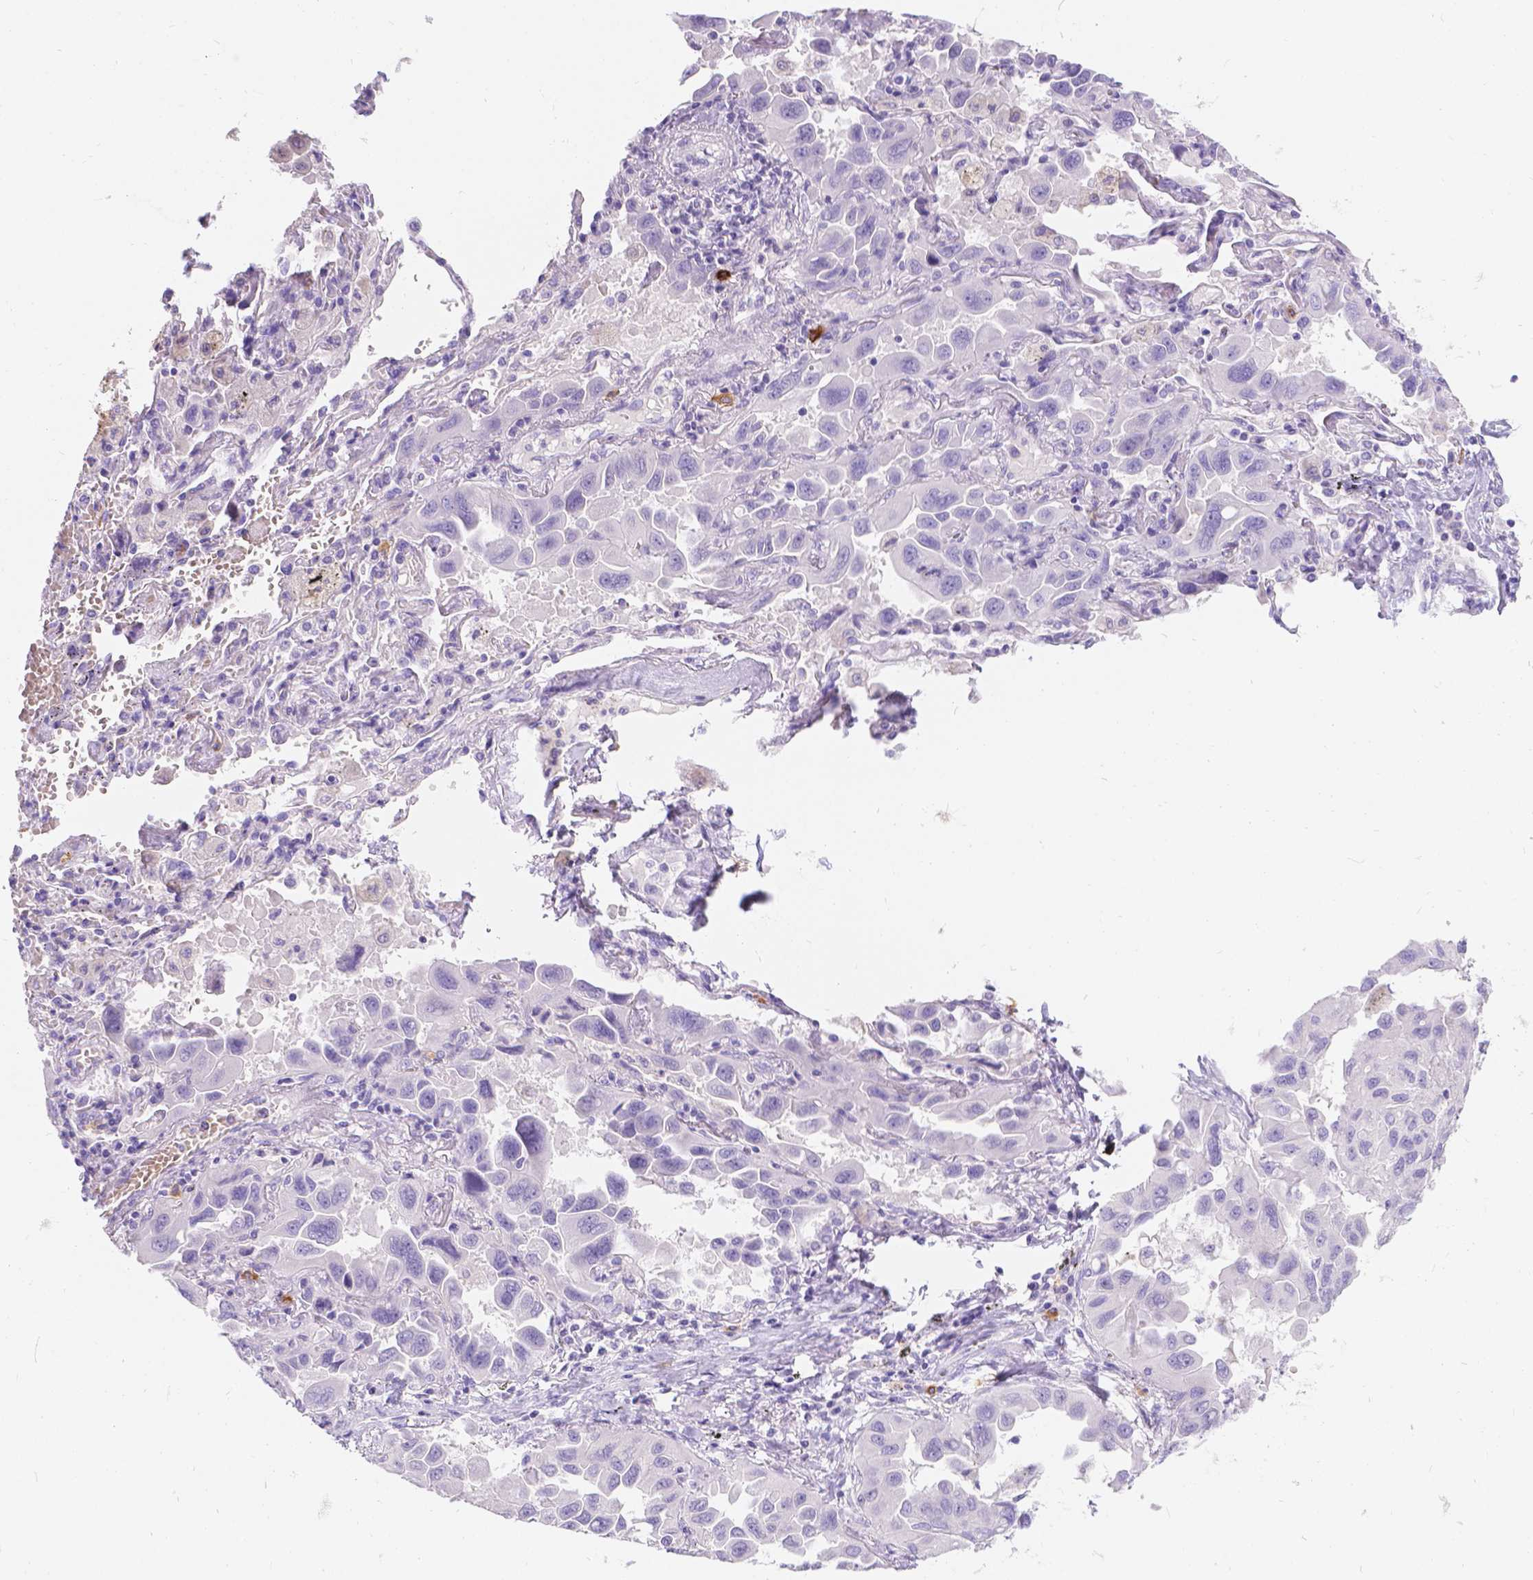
{"staining": {"intensity": "negative", "quantity": "none", "location": "none"}, "tissue": "lung cancer", "cell_type": "Tumor cells", "image_type": "cancer", "snomed": [{"axis": "morphology", "description": "Adenocarcinoma, NOS"}, {"axis": "topography", "description": "Lung"}], "caption": "Tumor cells show no significant protein expression in lung cancer. (Stains: DAB IHC with hematoxylin counter stain, Microscopy: brightfield microscopy at high magnification).", "gene": "GNRHR", "patient": {"sex": "male", "age": 64}}